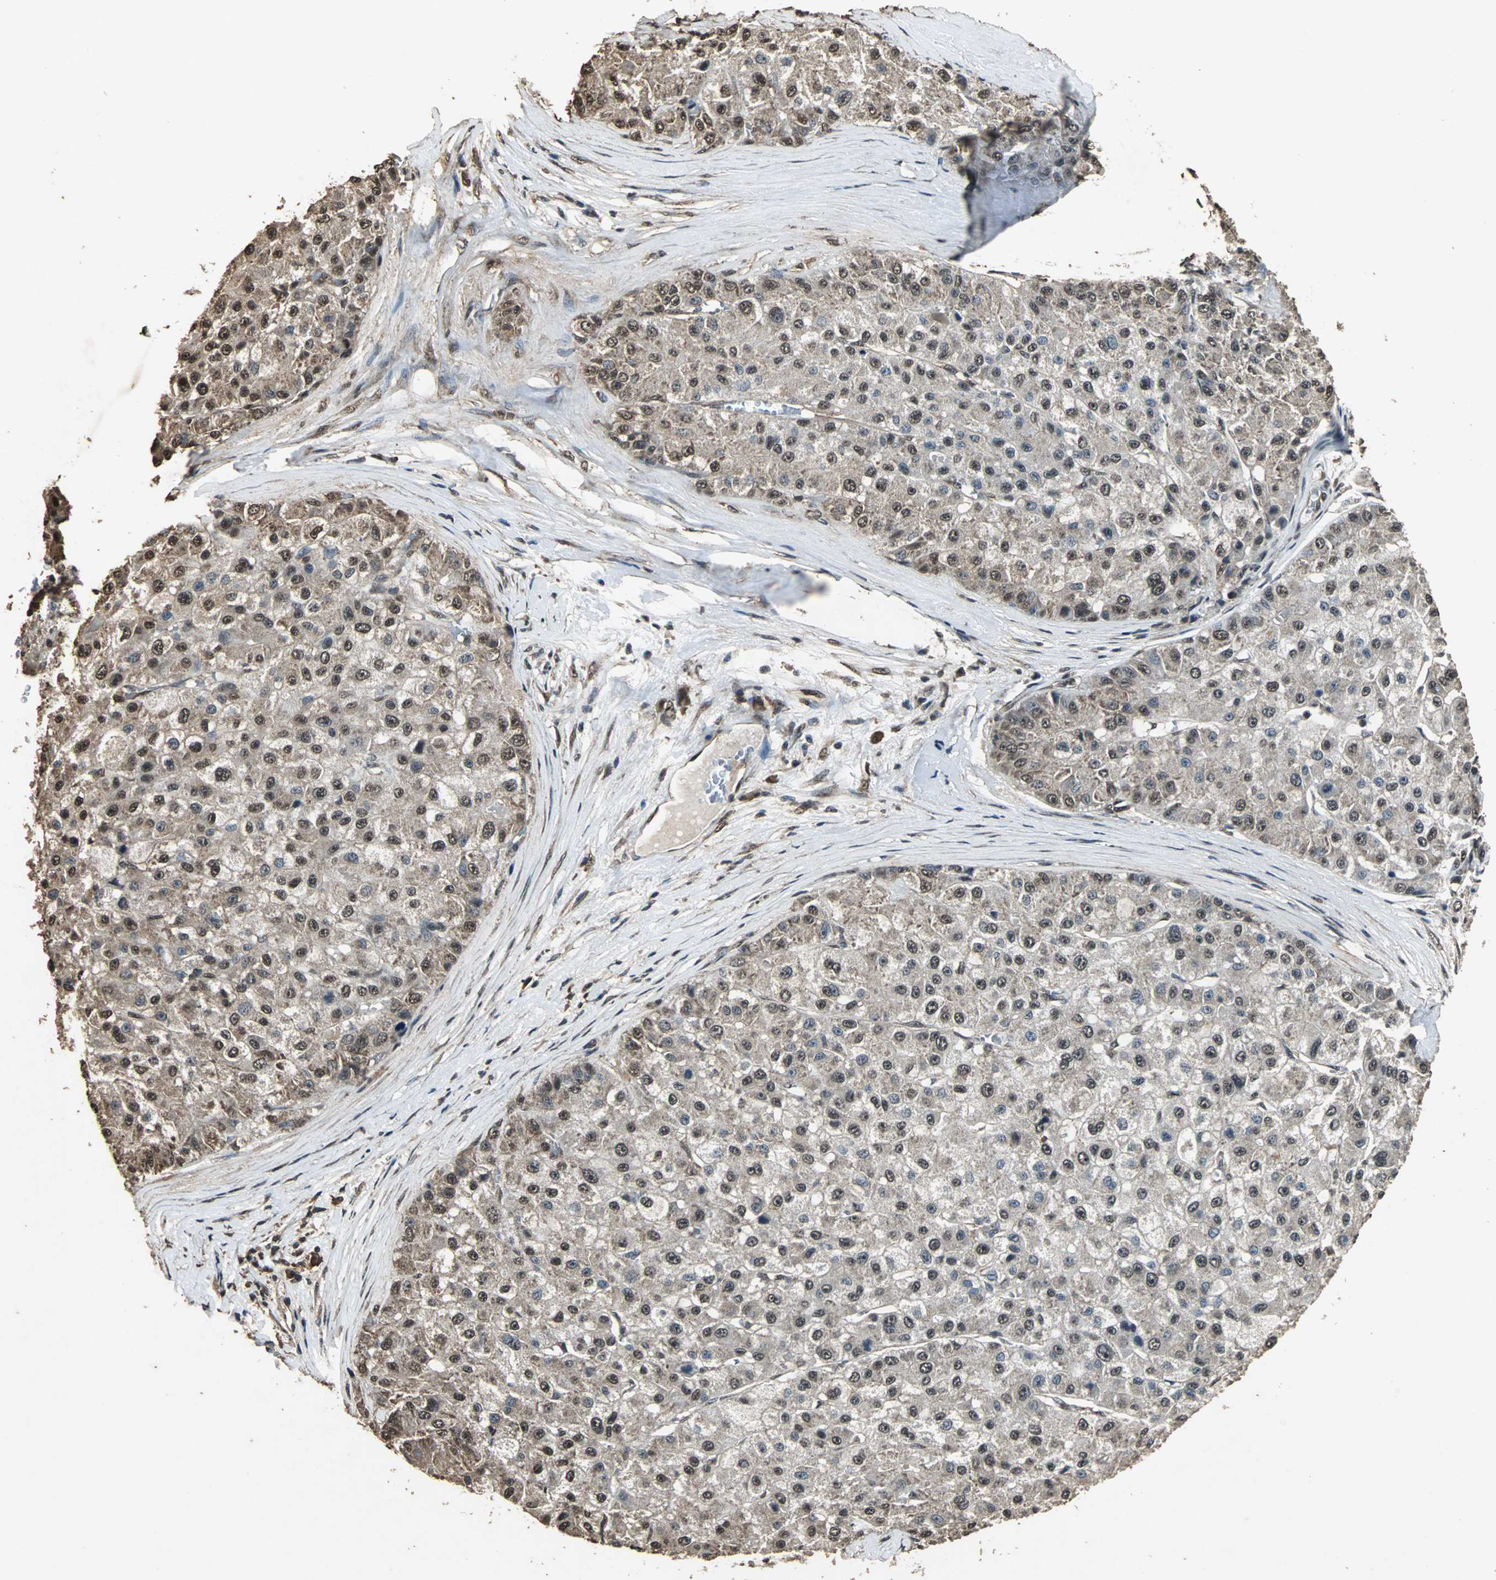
{"staining": {"intensity": "moderate", "quantity": ">75%", "location": "cytoplasmic/membranous,nuclear"}, "tissue": "liver cancer", "cell_type": "Tumor cells", "image_type": "cancer", "snomed": [{"axis": "morphology", "description": "Carcinoma, Hepatocellular, NOS"}, {"axis": "topography", "description": "Liver"}], "caption": "Approximately >75% of tumor cells in human liver cancer (hepatocellular carcinoma) demonstrate moderate cytoplasmic/membranous and nuclear protein positivity as visualized by brown immunohistochemical staining.", "gene": "PPP1R13B", "patient": {"sex": "male", "age": 80}}